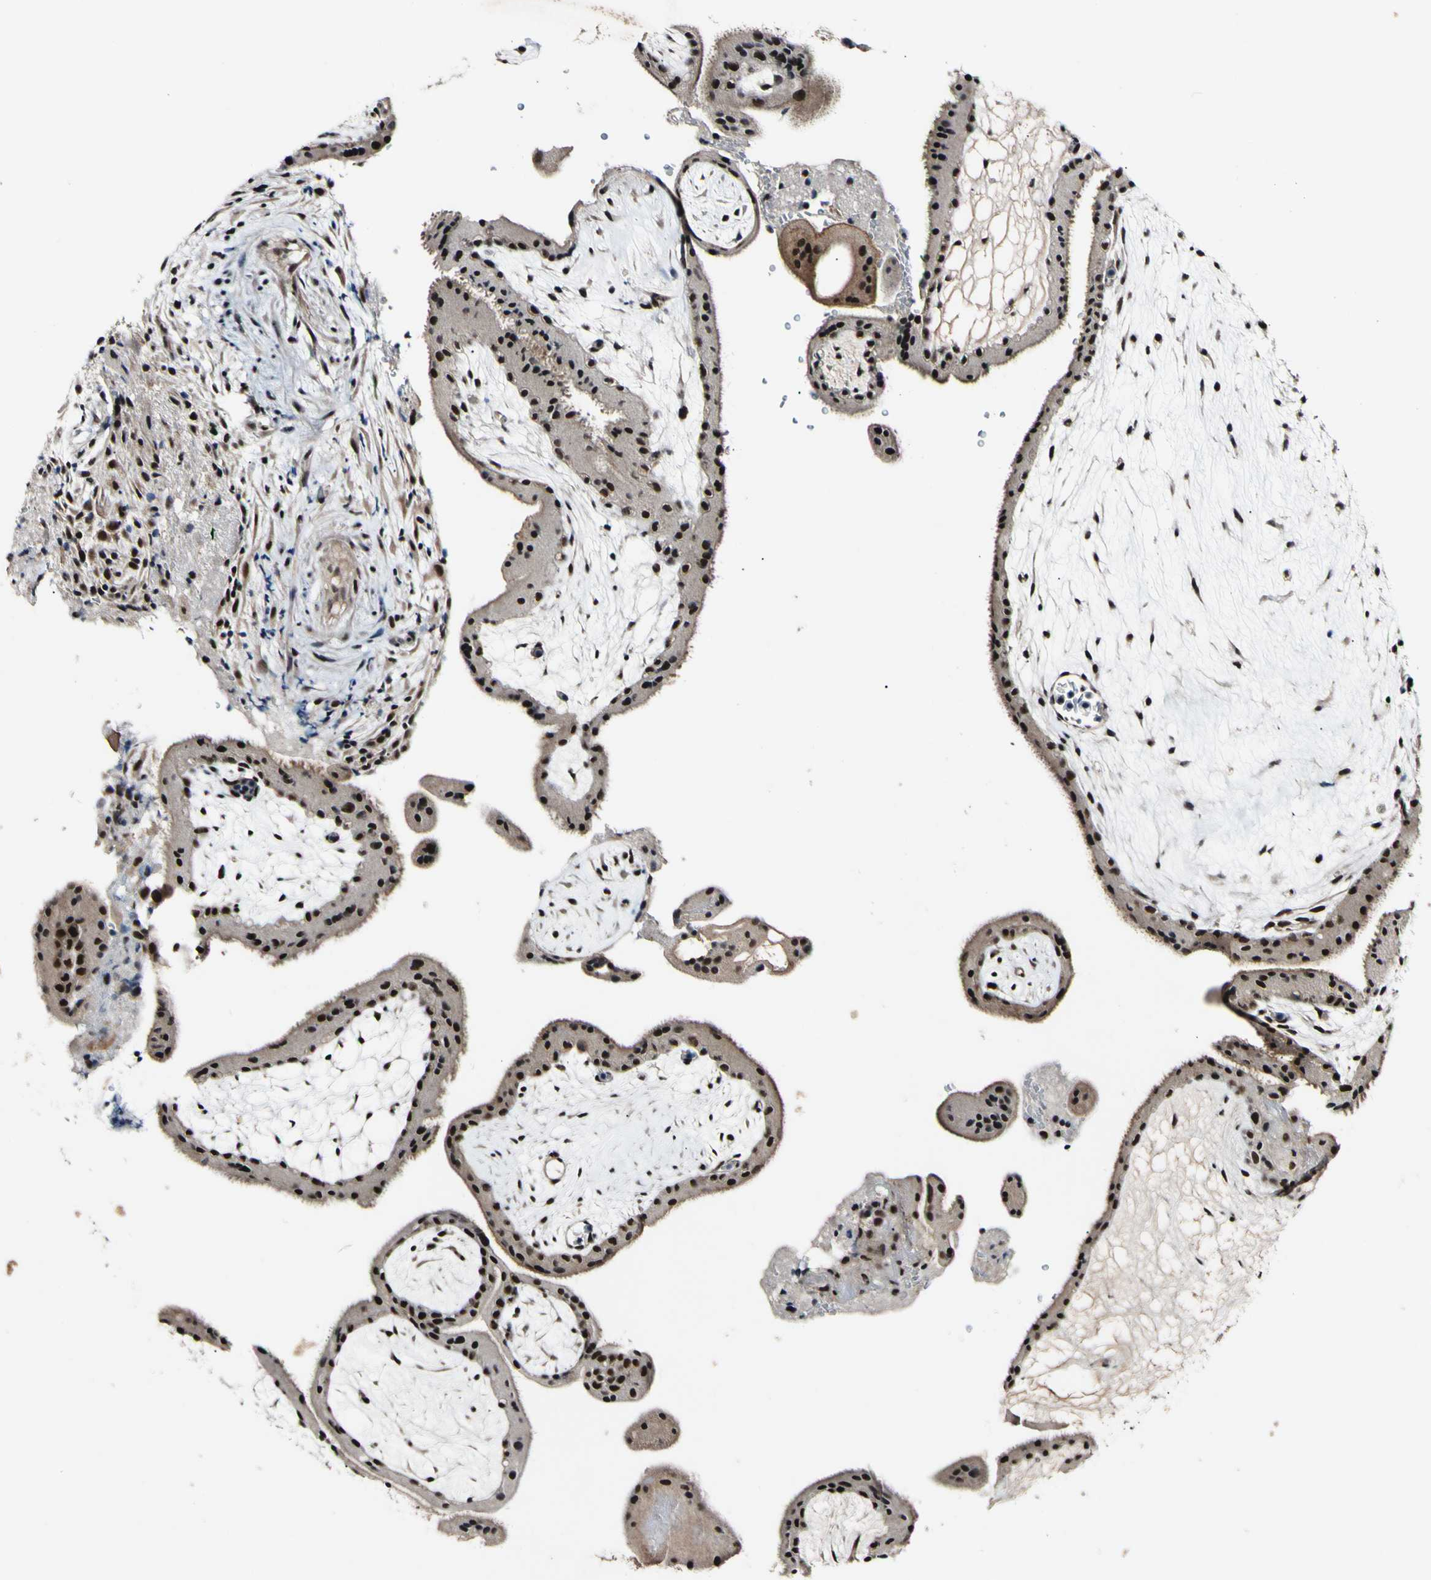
{"staining": {"intensity": "strong", "quantity": ">75%", "location": "cytoplasmic/membranous,nuclear"}, "tissue": "placenta", "cell_type": "Trophoblastic cells", "image_type": "normal", "snomed": [{"axis": "morphology", "description": "Normal tissue, NOS"}, {"axis": "topography", "description": "Placenta"}], "caption": "High-magnification brightfield microscopy of benign placenta stained with DAB (3,3'-diaminobenzidine) (brown) and counterstained with hematoxylin (blue). trophoblastic cells exhibit strong cytoplasmic/membranous,nuclear staining is identified in about>75% of cells.", "gene": "POLR2F", "patient": {"sex": "female", "age": 19}}